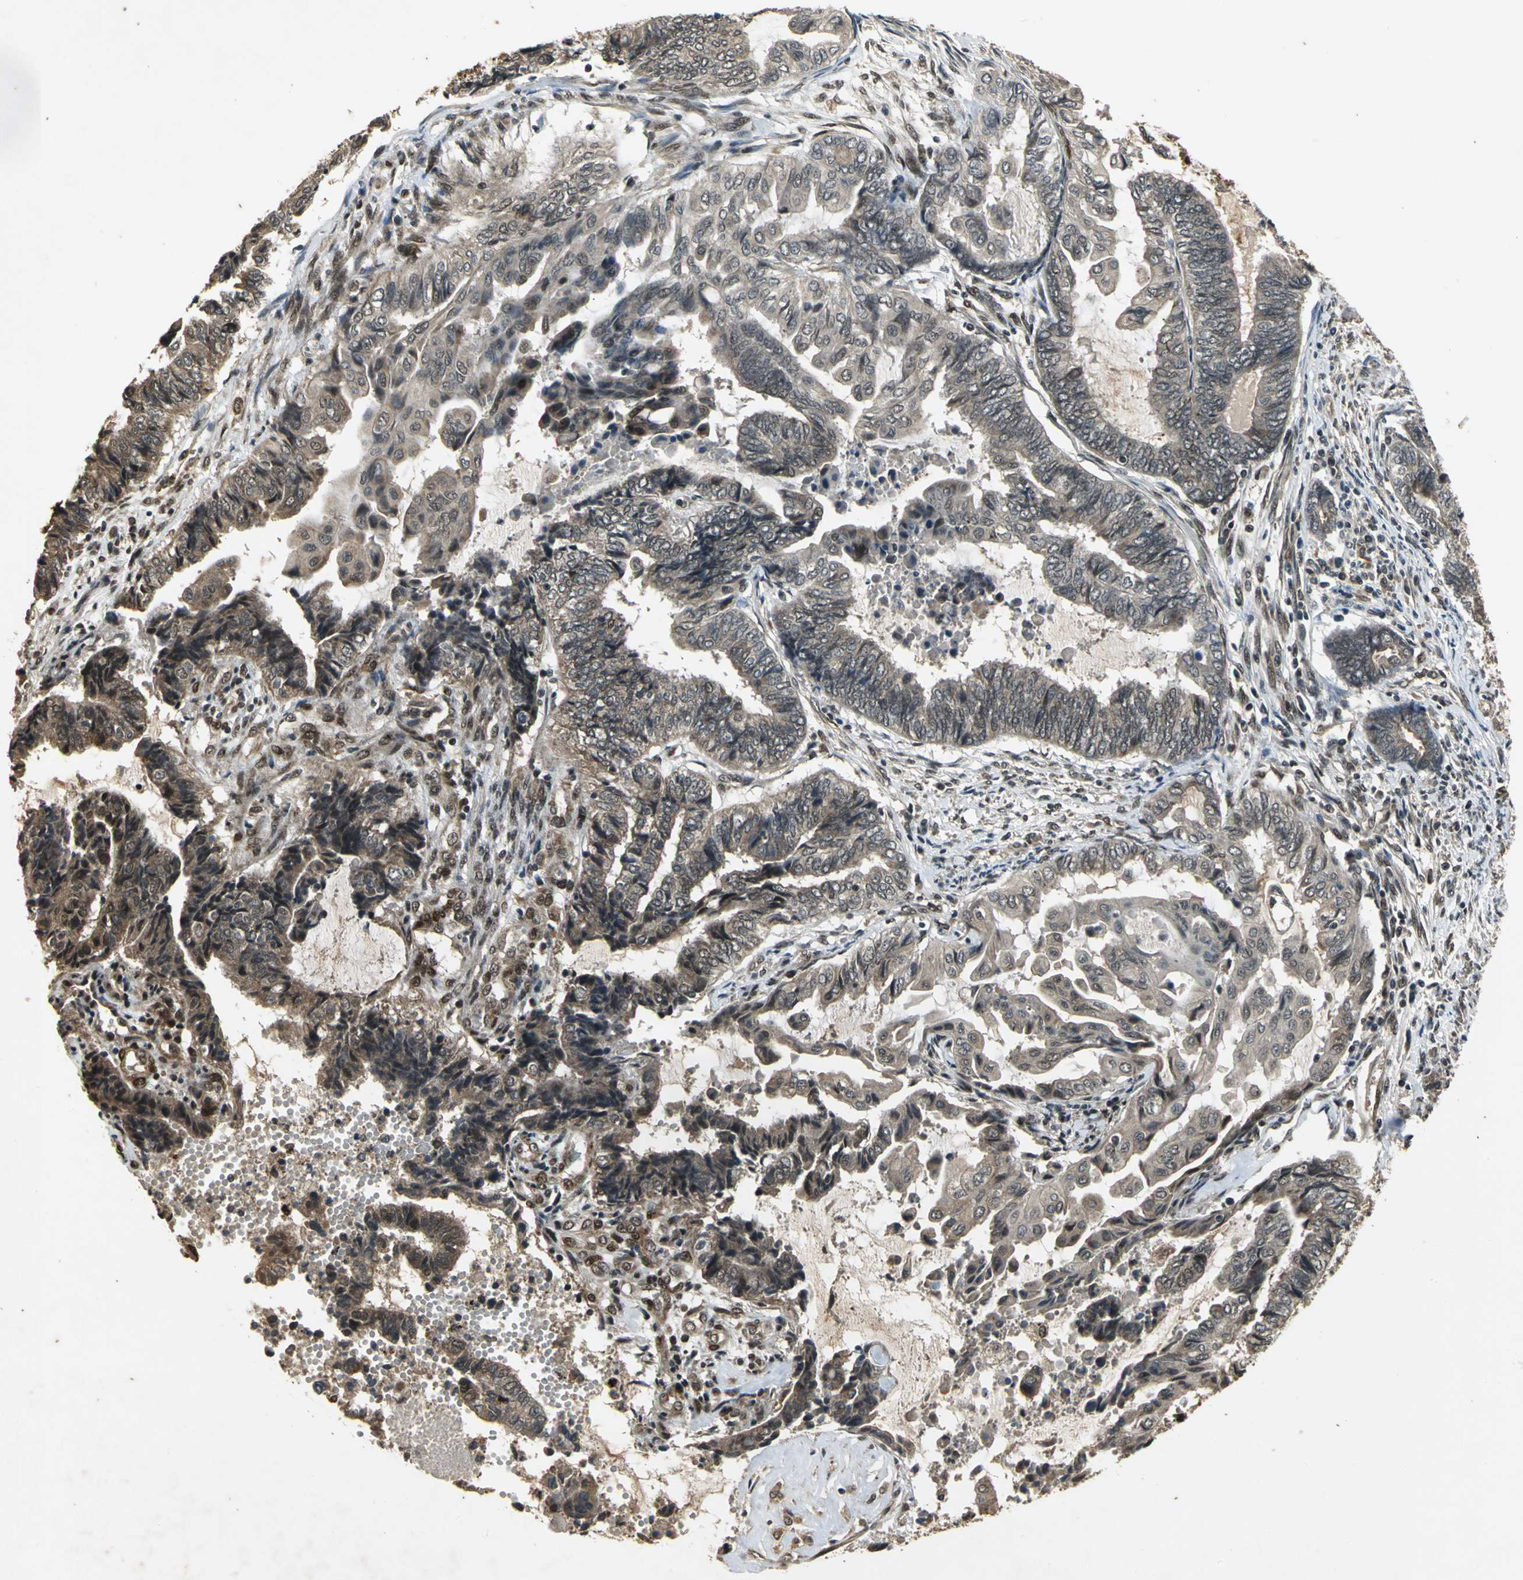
{"staining": {"intensity": "weak", "quantity": ">75%", "location": "cytoplasmic/membranous"}, "tissue": "endometrial cancer", "cell_type": "Tumor cells", "image_type": "cancer", "snomed": [{"axis": "morphology", "description": "Adenocarcinoma, NOS"}, {"axis": "topography", "description": "Uterus"}, {"axis": "topography", "description": "Endometrium"}], "caption": "Protein staining reveals weak cytoplasmic/membranous staining in about >75% of tumor cells in endometrial adenocarcinoma. (DAB = brown stain, brightfield microscopy at high magnification).", "gene": "NOTCH3", "patient": {"sex": "female", "age": 70}}